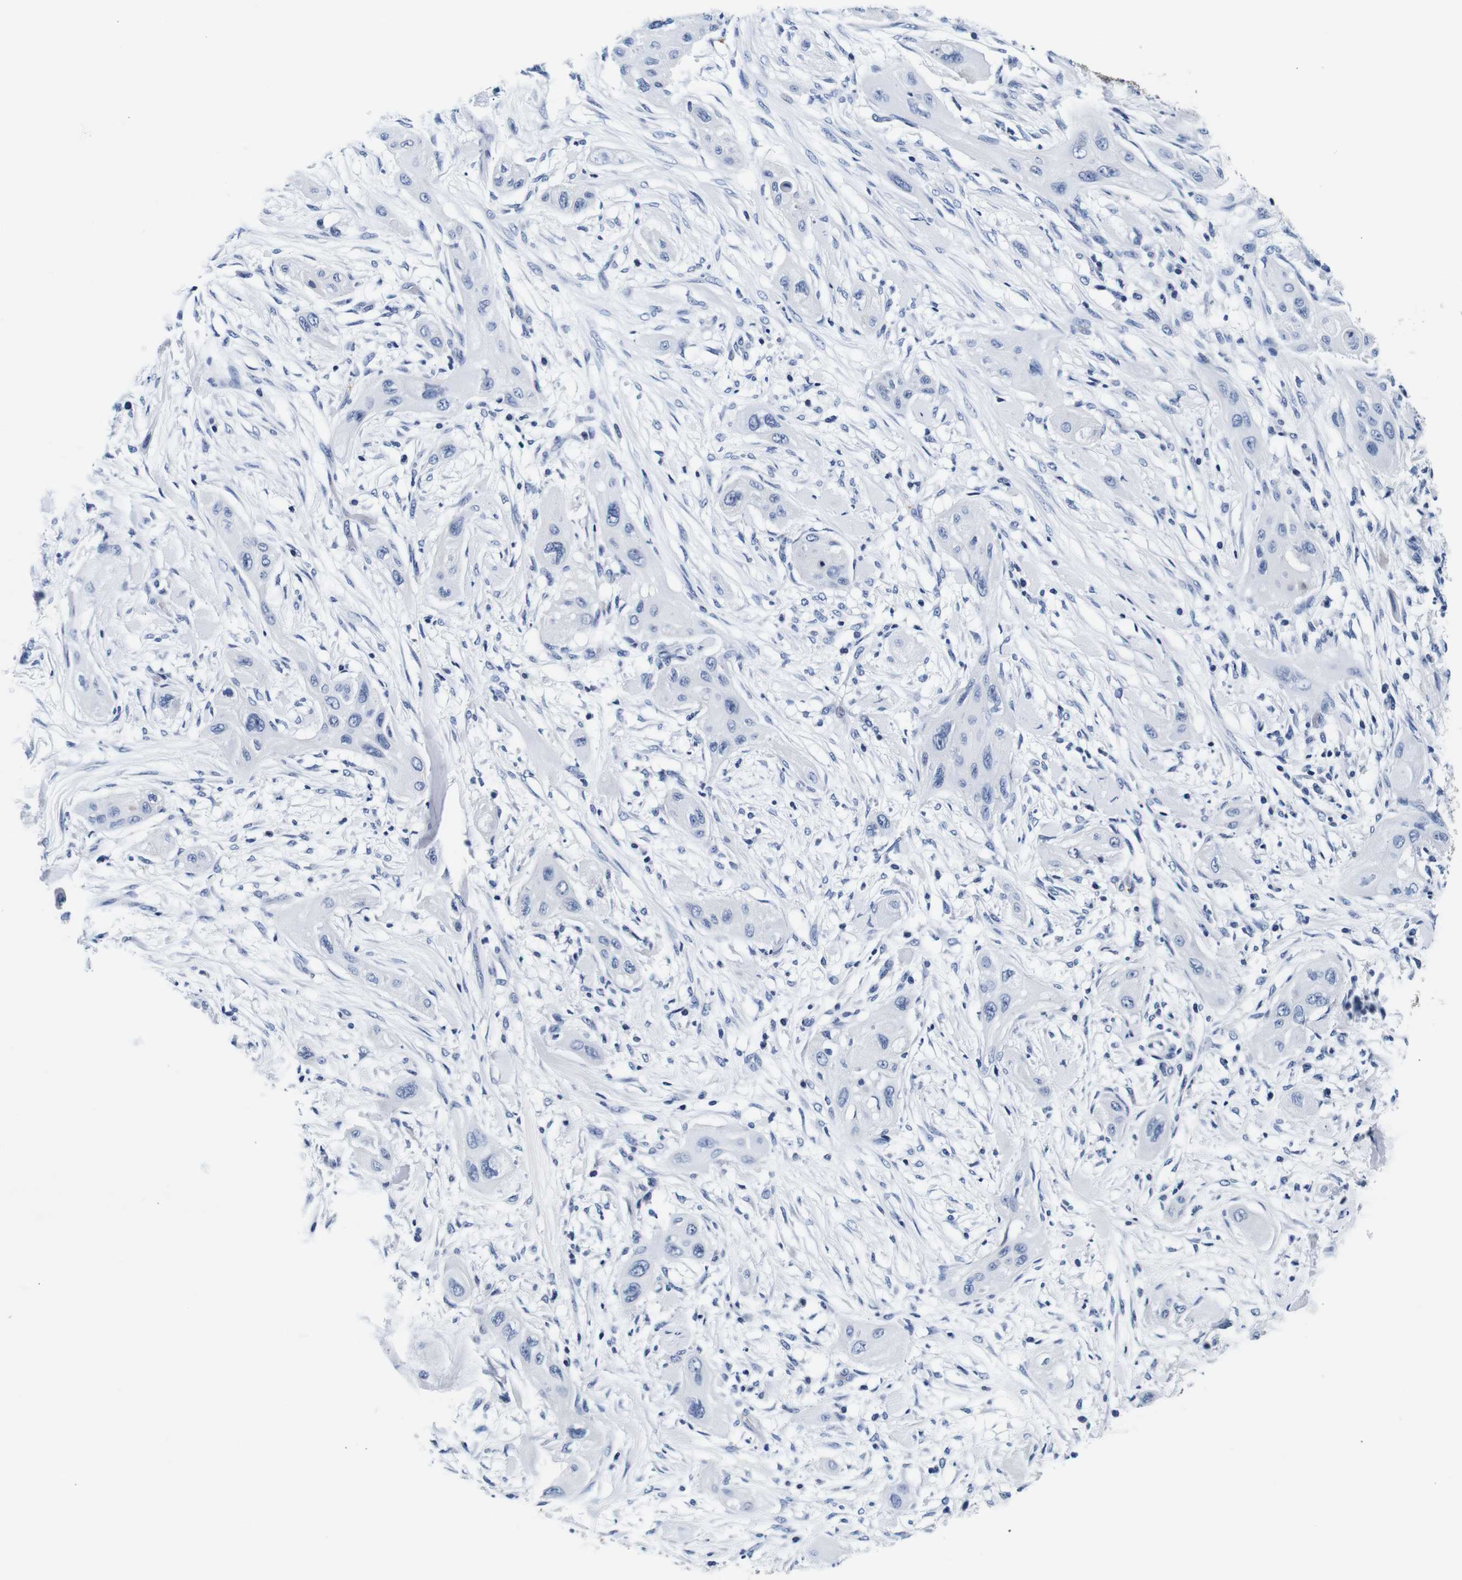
{"staining": {"intensity": "negative", "quantity": "none", "location": "none"}, "tissue": "lung cancer", "cell_type": "Tumor cells", "image_type": "cancer", "snomed": [{"axis": "morphology", "description": "Squamous cell carcinoma, NOS"}, {"axis": "topography", "description": "Lung"}], "caption": "Protein analysis of lung squamous cell carcinoma shows no significant expression in tumor cells.", "gene": "GP1BA", "patient": {"sex": "female", "age": 47}}